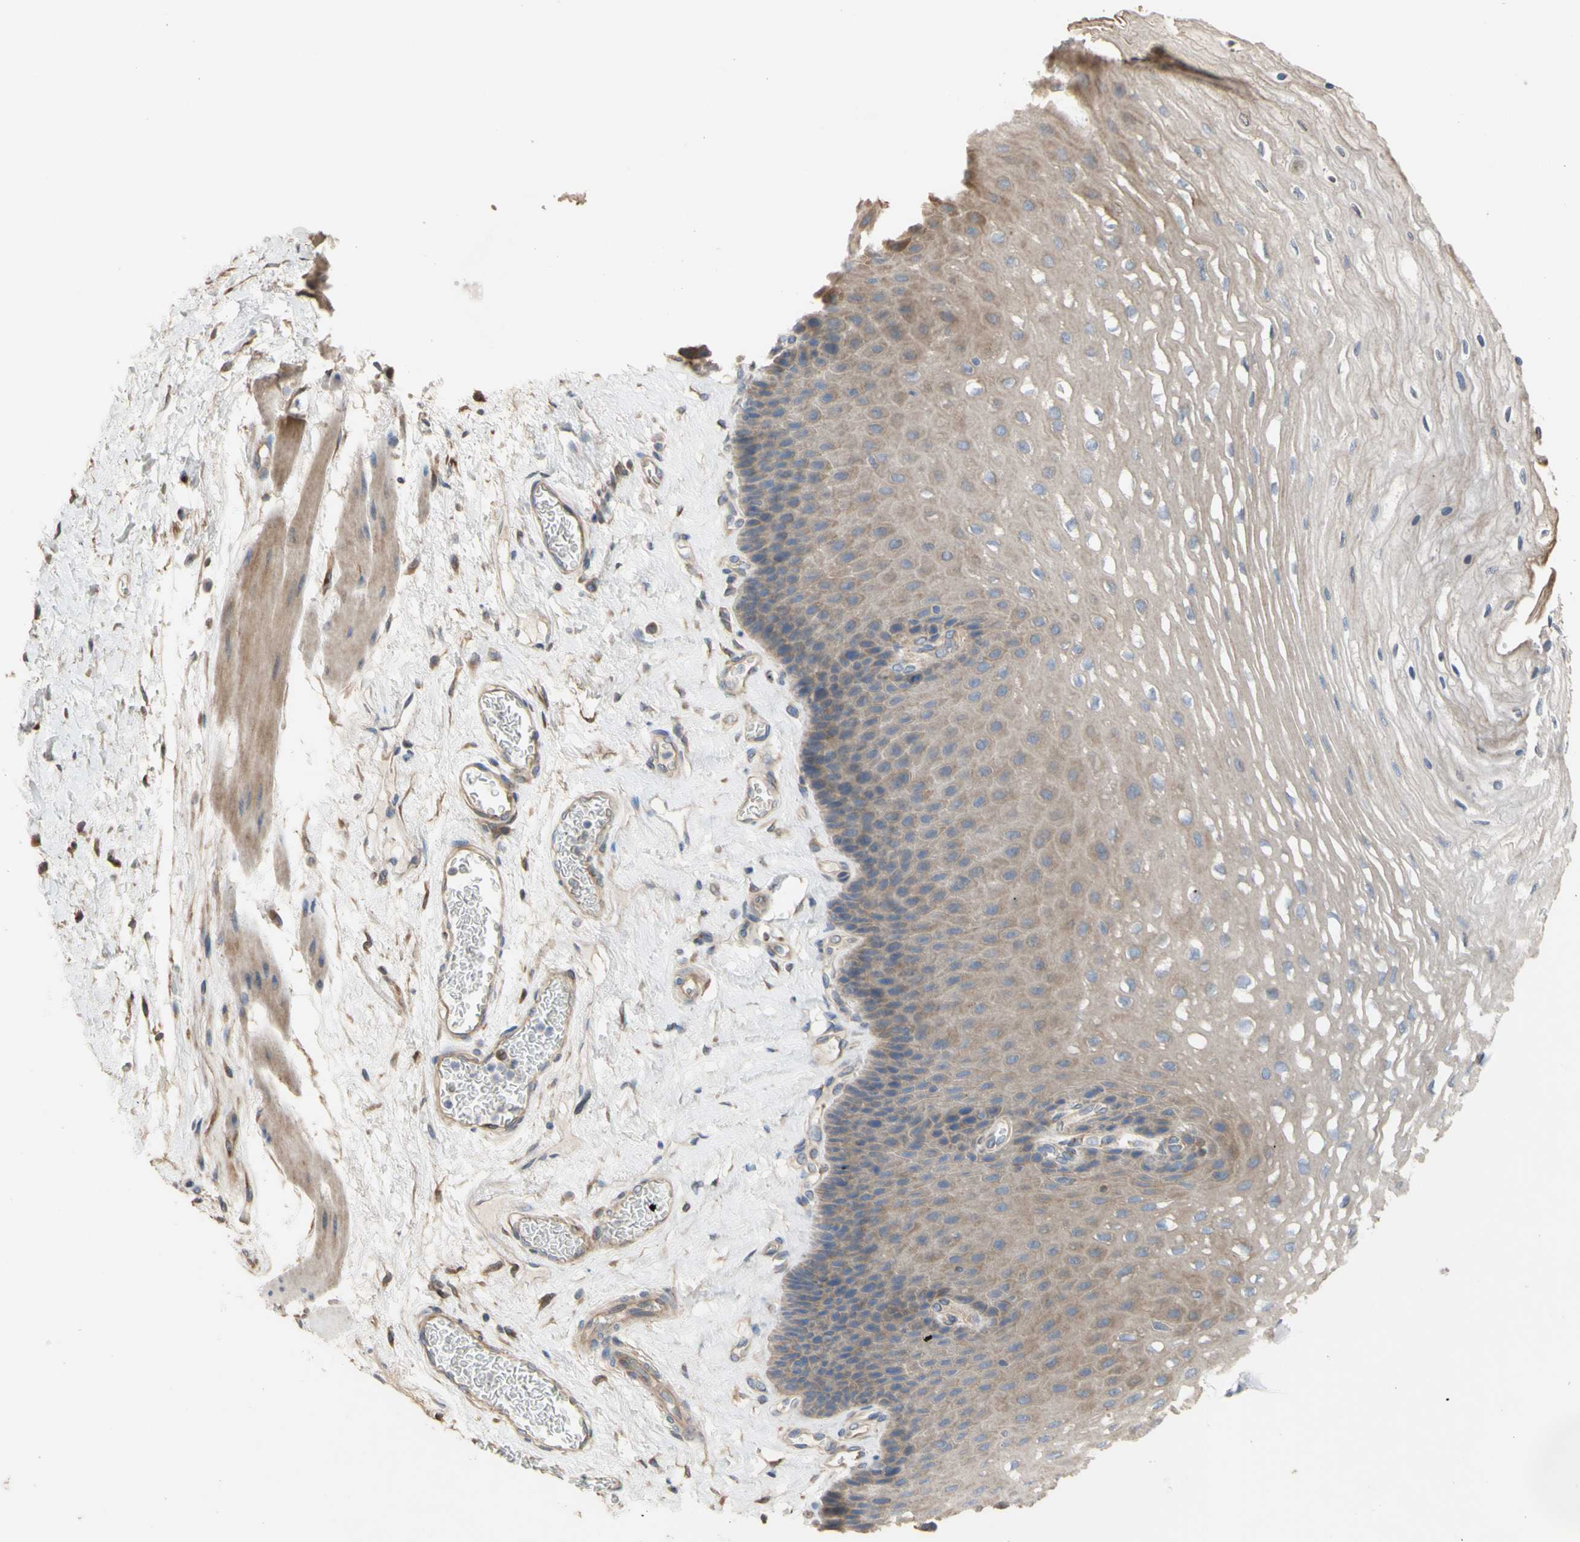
{"staining": {"intensity": "weak", "quantity": ">75%", "location": "cytoplasmic/membranous"}, "tissue": "esophagus", "cell_type": "Squamous epithelial cells", "image_type": "normal", "snomed": [{"axis": "morphology", "description": "Normal tissue, NOS"}, {"axis": "topography", "description": "Esophagus"}], "caption": "The photomicrograph demonstrates staining of benign esophagus, revealing weak cytoplasmic/membranous protein staining (brown color) within squamous epithelial cells. (DAB (3,3'-diaminobenzidine) IHC, brown staining for protein, blue staining for nuclei).", "gene": "NECTIN3", "patient": {"sex": "female", "age": 72}}